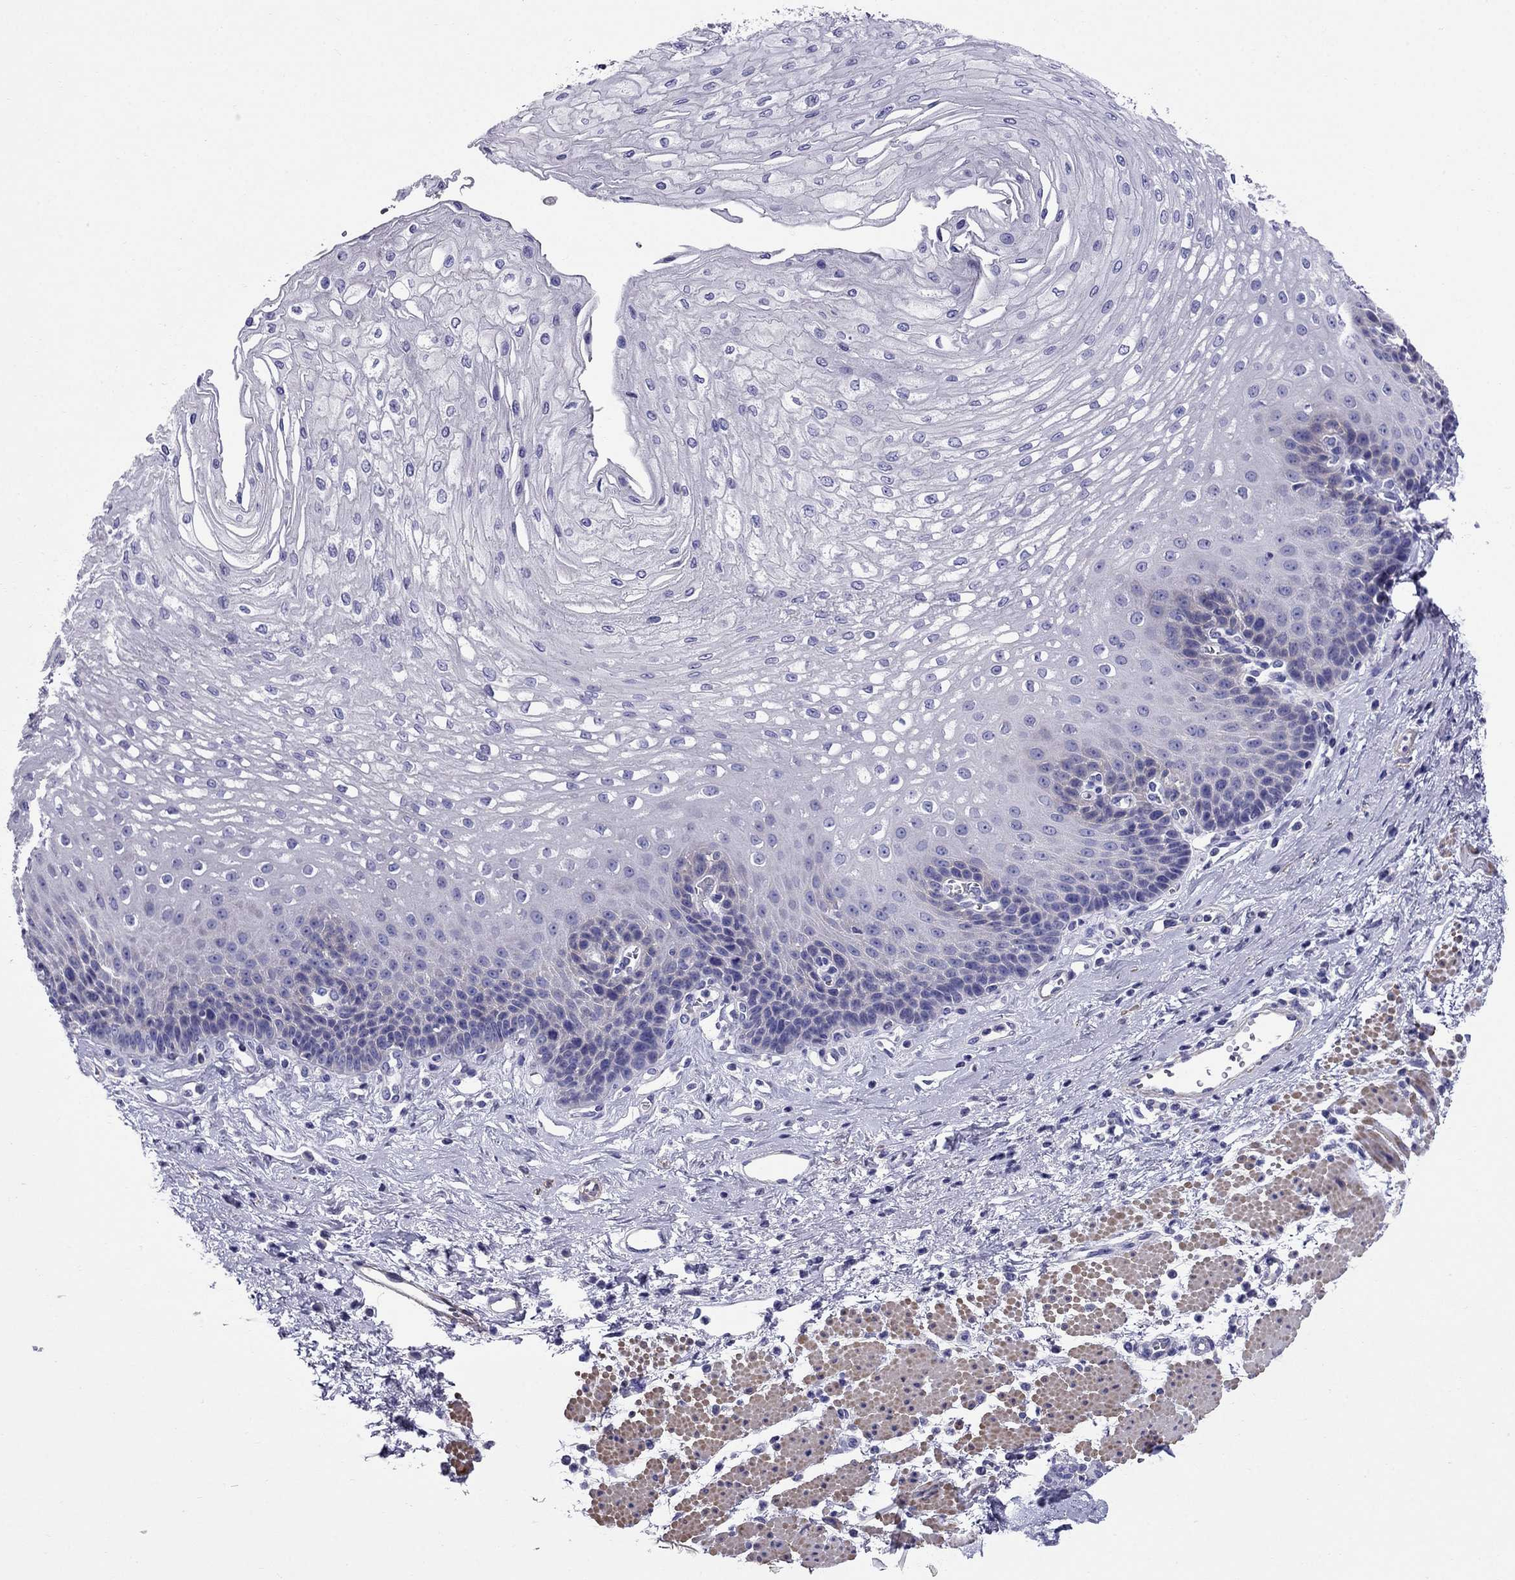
{"staining": {"intensity": "negative", "quantity": "none", "location": "none"}, "tissue": "esophagus", "cell_type": "Squamous epithelial cells", "image_type": "normal", "snomed": [{"axis": "morphology", "description": "Normal tissue, NOS"}, {"axis": "topography", "description": "Esophagus"}], "caption": "The IHC micrograph has no significant positivity in squamous epithelial cells of esophagus. Nuclei are stained in blue.", "gene": "GPR50", "patient": {"sex": "female", "age": 62}}